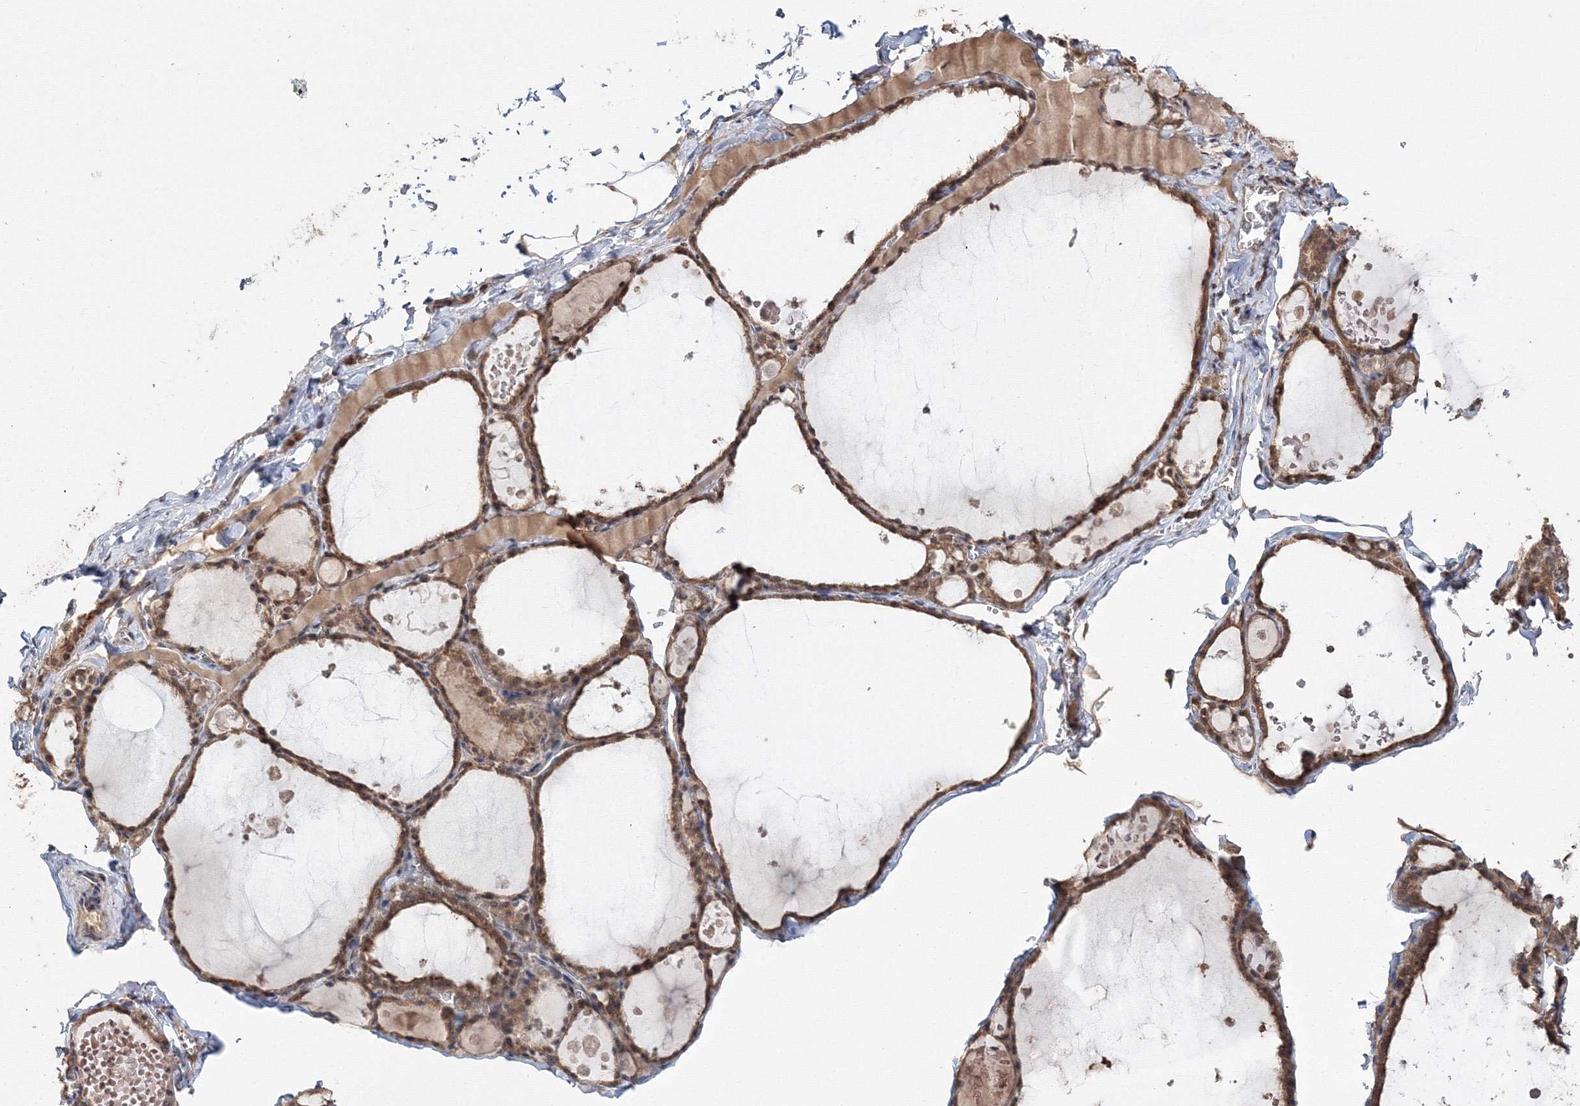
{"staining": {"intensity": "moderate", "quantity": ">75%", "location": "cytoplasmic/membranous"}, "tissue": "thyroid gland", "cell_type": "Glandular cells", "image_type": "normal", "snomed": [{"axis": "morphology", "description": "Normal tissue, NOS"}, {"axis": "topography", "description": "Thyroid gland"}], "caption": "A medium amount of moderate cytoplasmic/membranous staining is present in approximately >75% of glandular cells in unremarkable thyroid gland.", "gene": "DDO", "patient": {"sex": "male", "age": 56}}